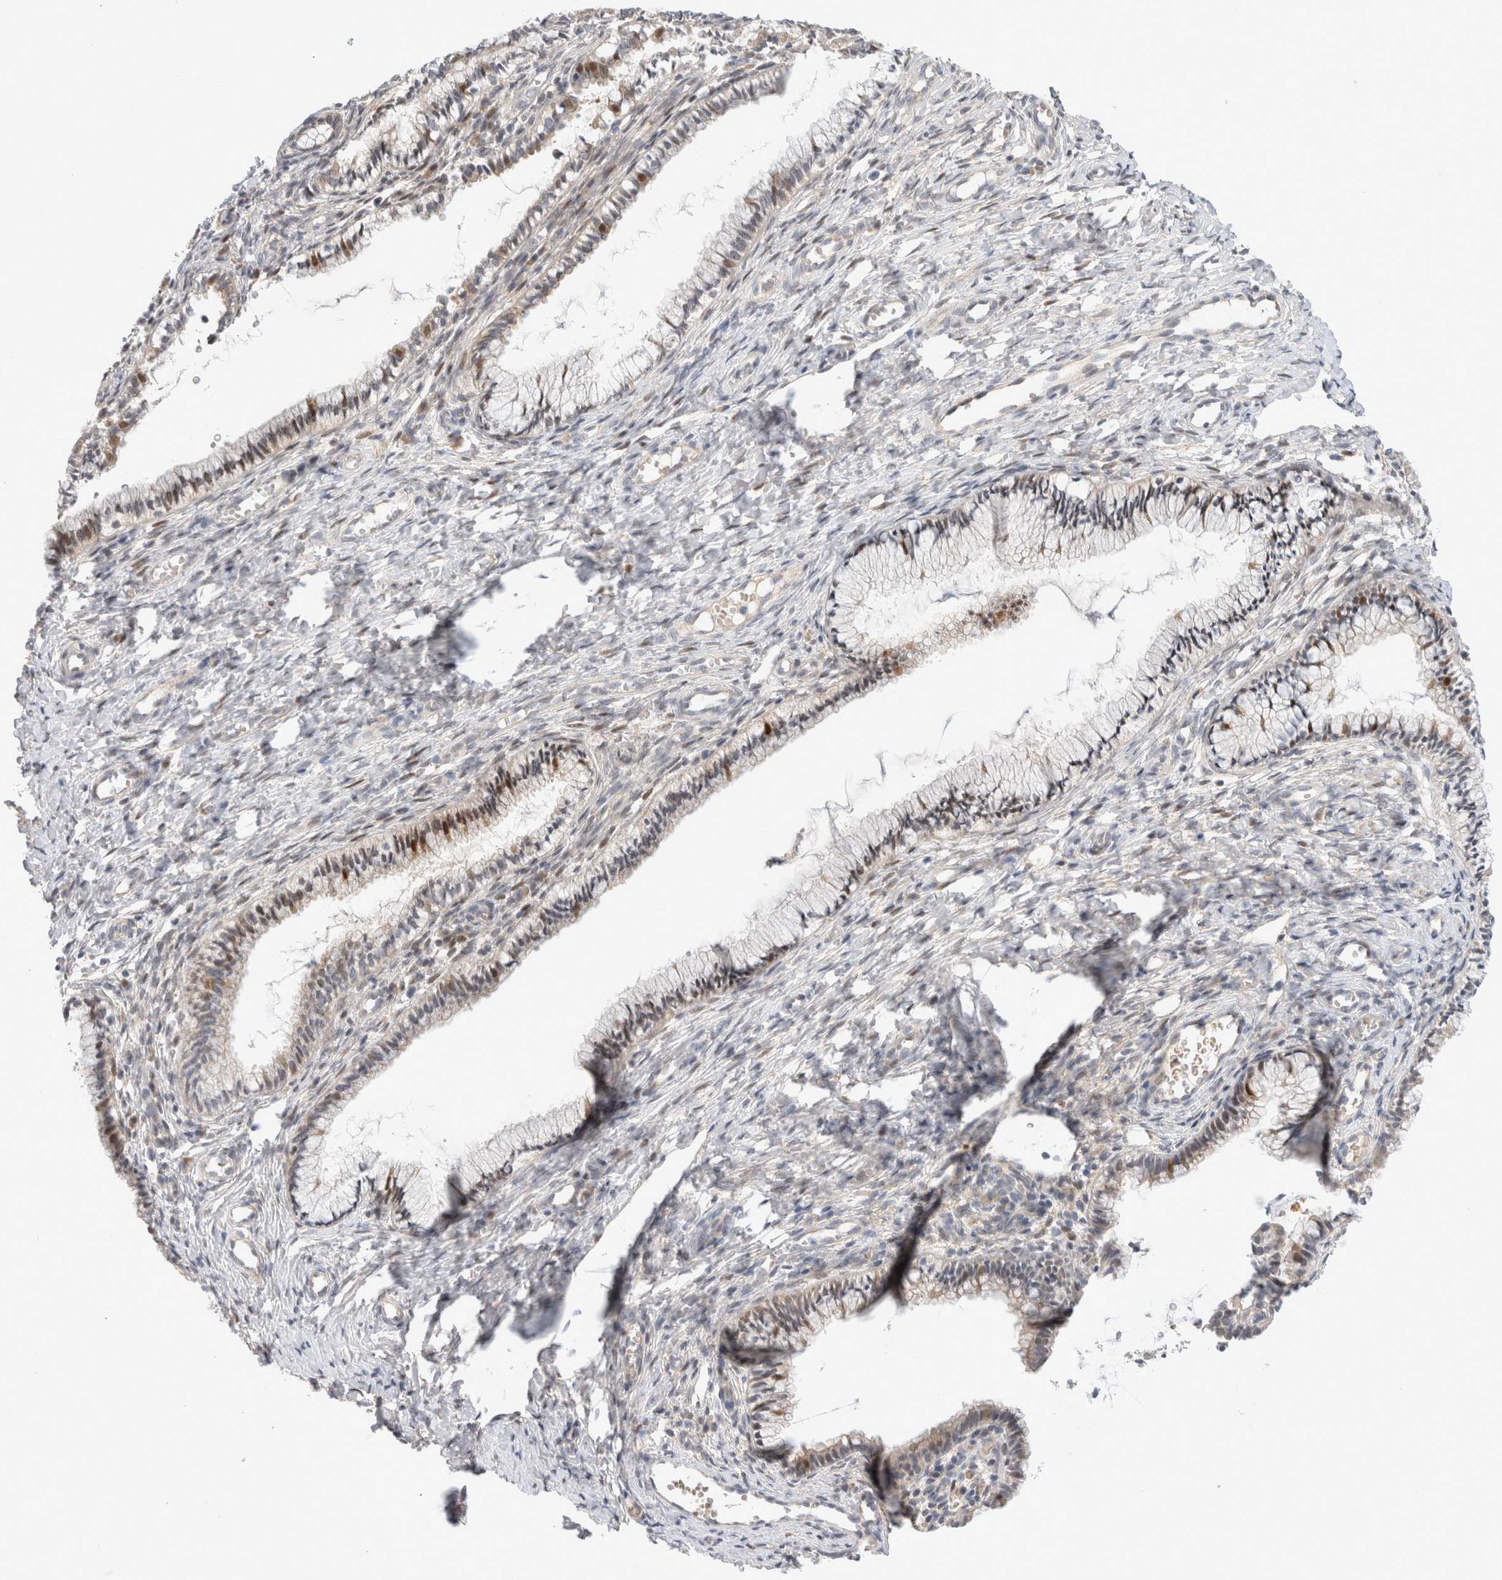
{"staining": {"intensity": "weak", "quantity": "25%-75%", "location": "cytoplasmic/membranous,nuclear"}, "tissue": "cervix", "cell_type": "Glandular cells", "image_type": "normal", "snomed": [{"axis": "morphology", "description": "Normal tissue, NOS"}, {"axis": "topography", "description": "Cervix"}], "caption": "A photomicrograph of cervix stained for a protein shows weak cytoplasmic/membranous,nuclear brown staining in glandular cells. (DAB = brown stain, brightfield microscopy at high magnification).", "gene": "TCF4", "patient": {"sex": "female", "age": 27}}